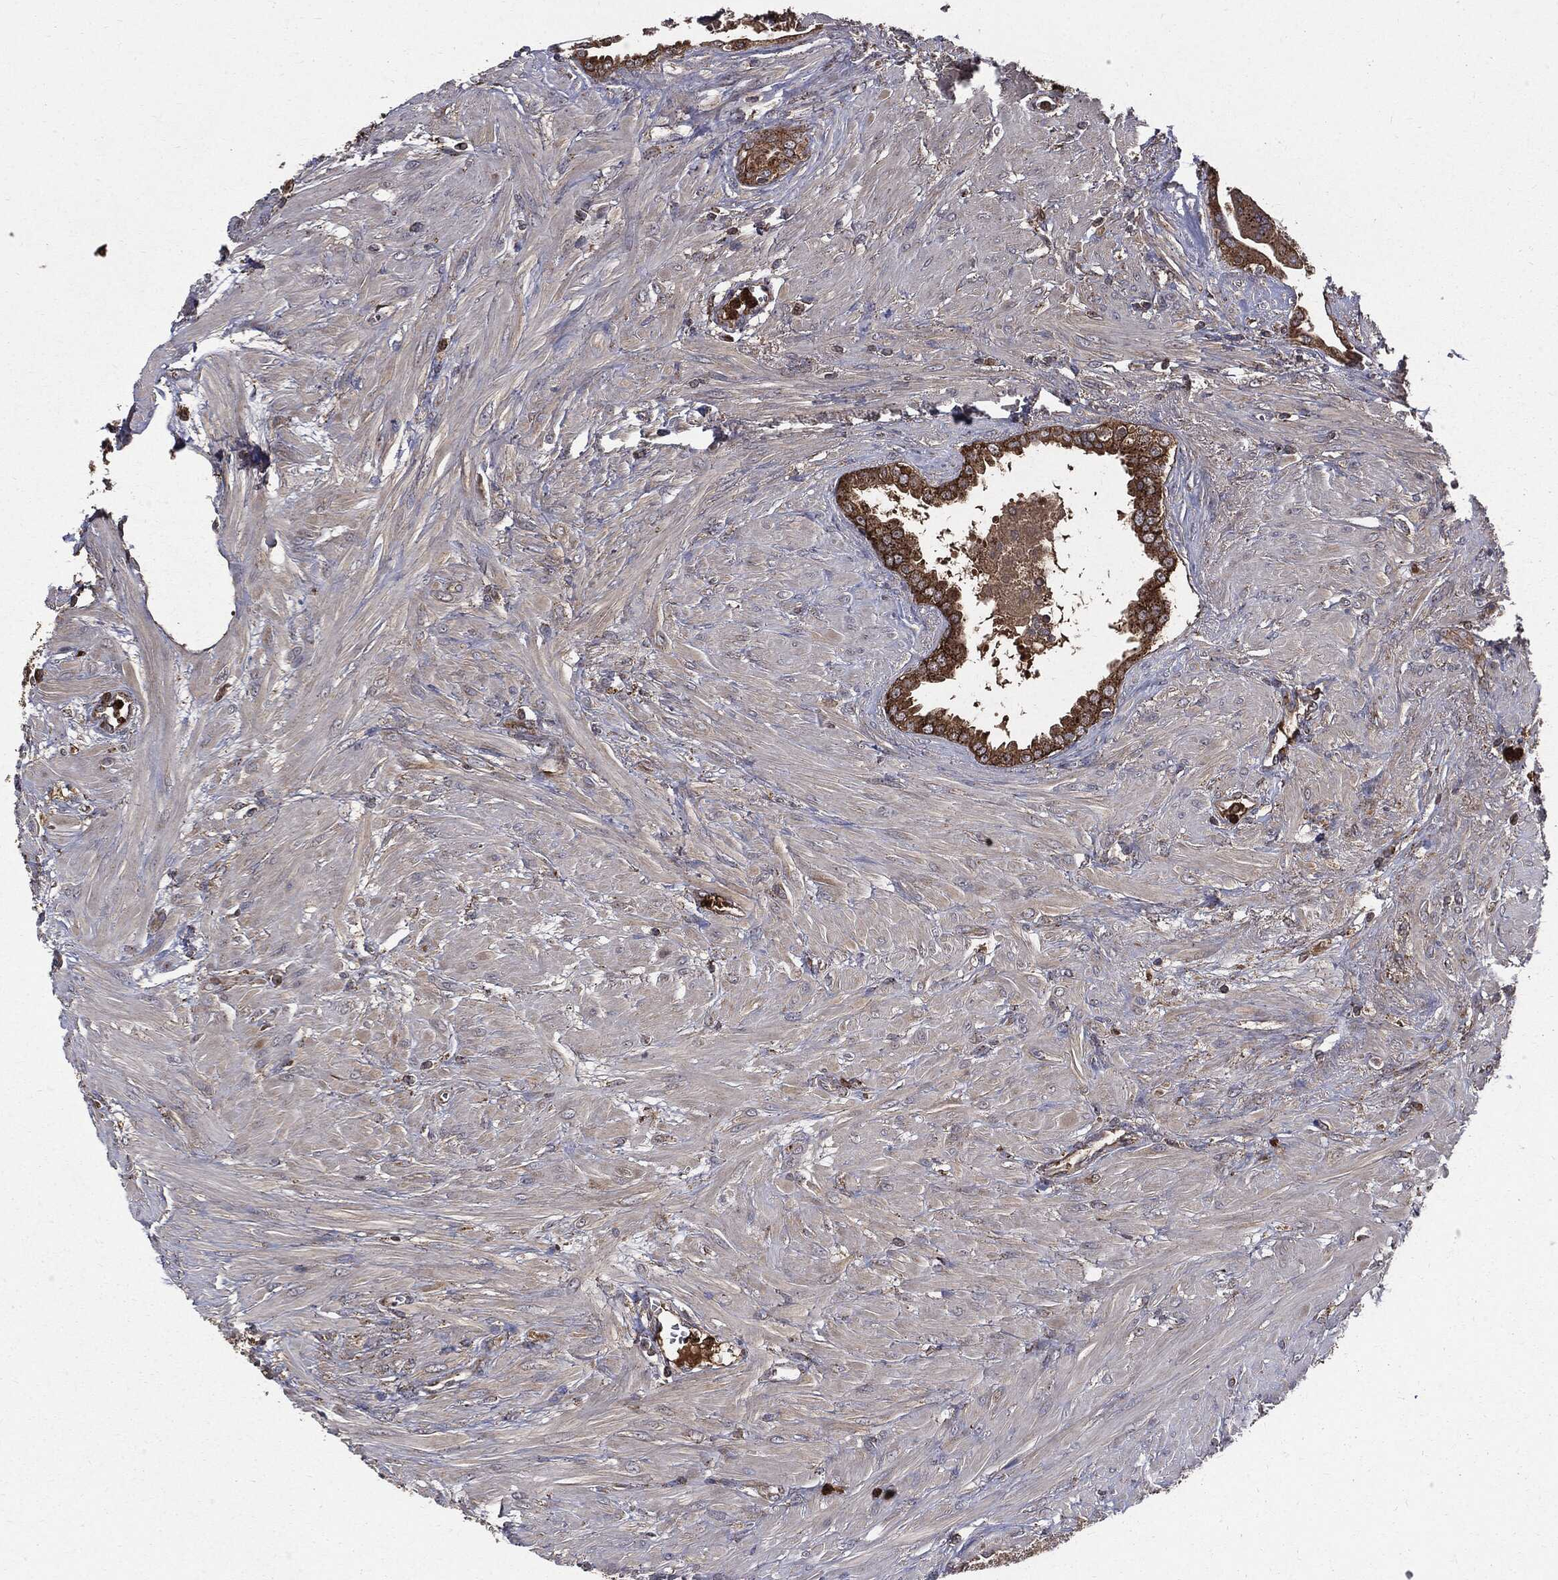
{"staining": {"intensity": "strong", "quantity": "25%-75%", "location": "cytoplasmic/membranous"}, "tissue": "prostate cancer", "cell_type": "Tumor cells", "image_type": "cancer", "snomed": [{"axis": "morphology", "description": "Adenocarcinoma, NOS"}, {"axis": "topography", "description": "Prostate and seminal vesicle, NOS"}, {"axis": "topography", "description": "Prostate"}], "caption": "Adenocarcinoma (prostate) tissue reveals strong cytoplasmic/membranous staining in approximately 25%-75% of tumor cells", "gene": "PDCD6IP", "patient": {"sex": "male", "age": 79}}